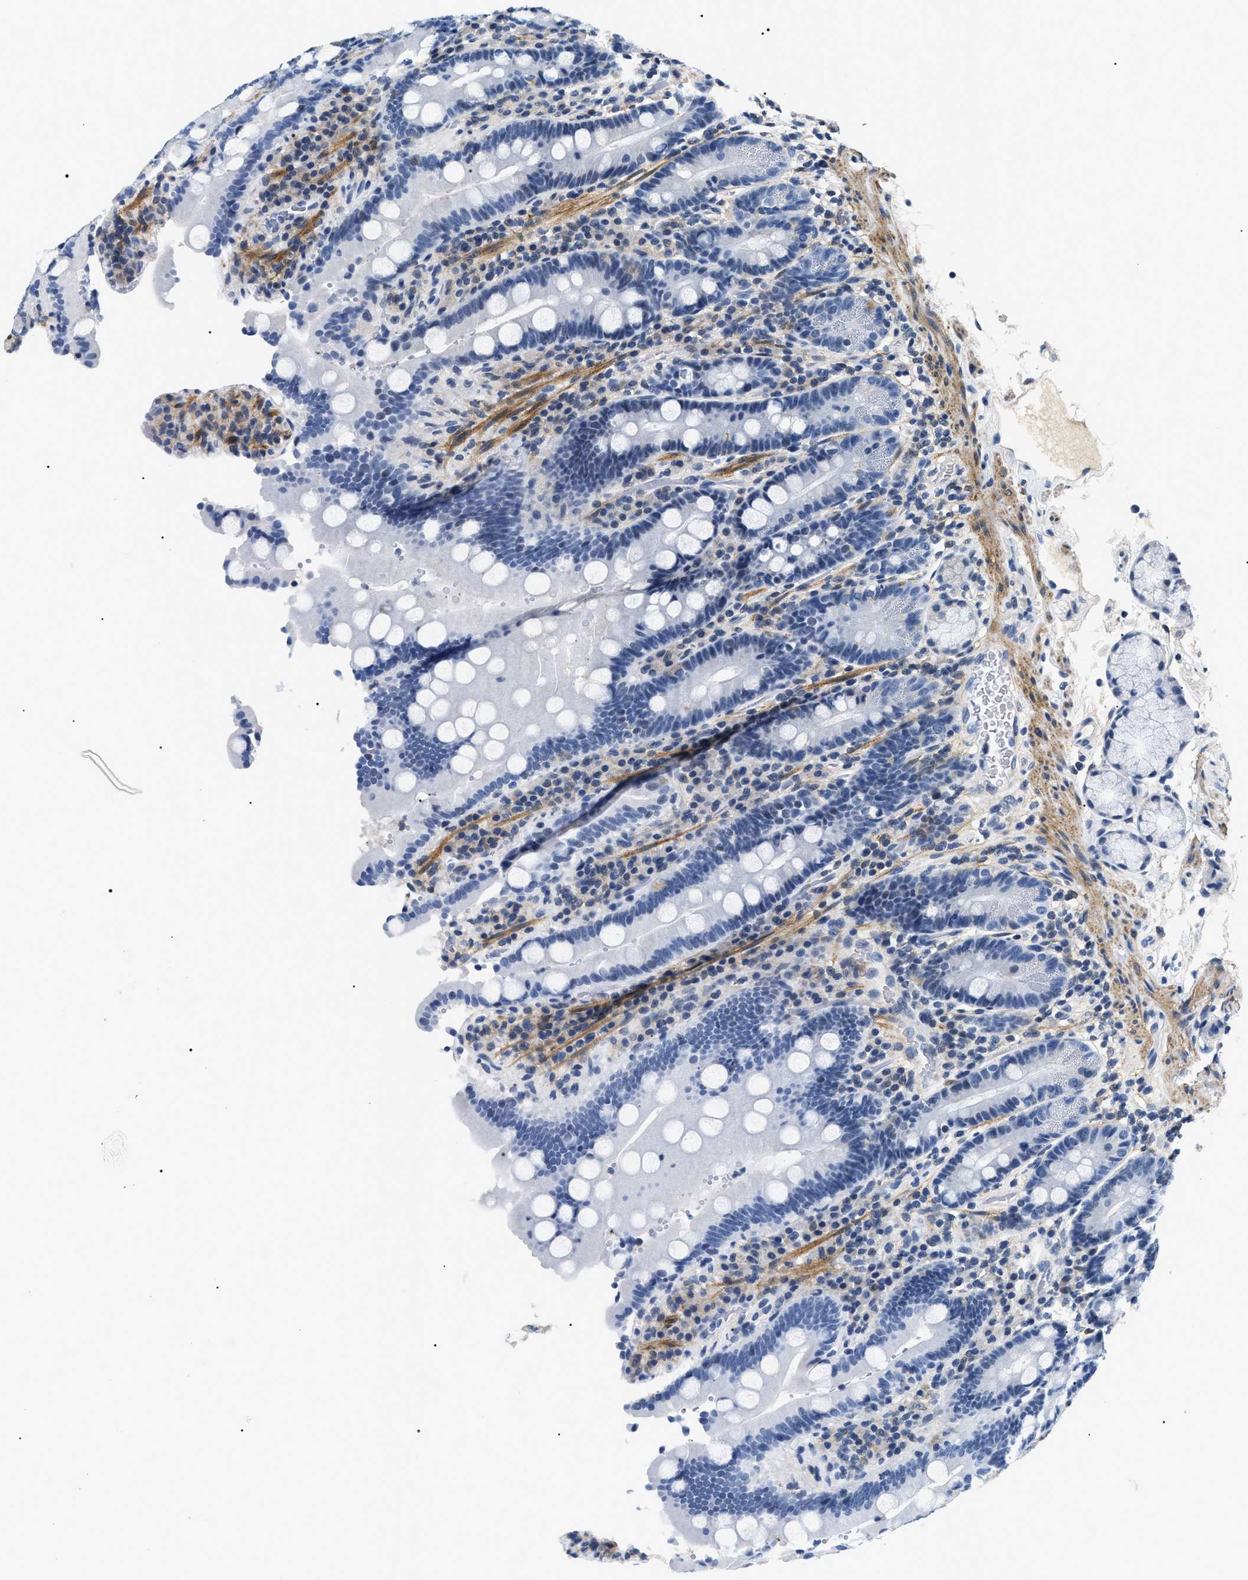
{"staining": {"intensity": "negative", "quantity": "none", "location": "none"}, "tissue": "duodenum", "cell_type": "Glandular cells", "image_type": "normal", "snomed": [{"axis": "morphology", "description": "Normal tissue, NOS"}, {"axis": "topography", "description": "Small intestine, NOS"}], "caption": "Unremarkable duodenum was stained to show a protein in brown. There is no significant positivity in glandular cells. The staining was performed using DAB (3,3'-diaminobenzidine) to visualize the protein expression in brown, while the nuclei were stained in blue with hematoxylin (Magnification: 20x).", "gene": "BAG2", "patient": {"sex": "female", "age": 71}}